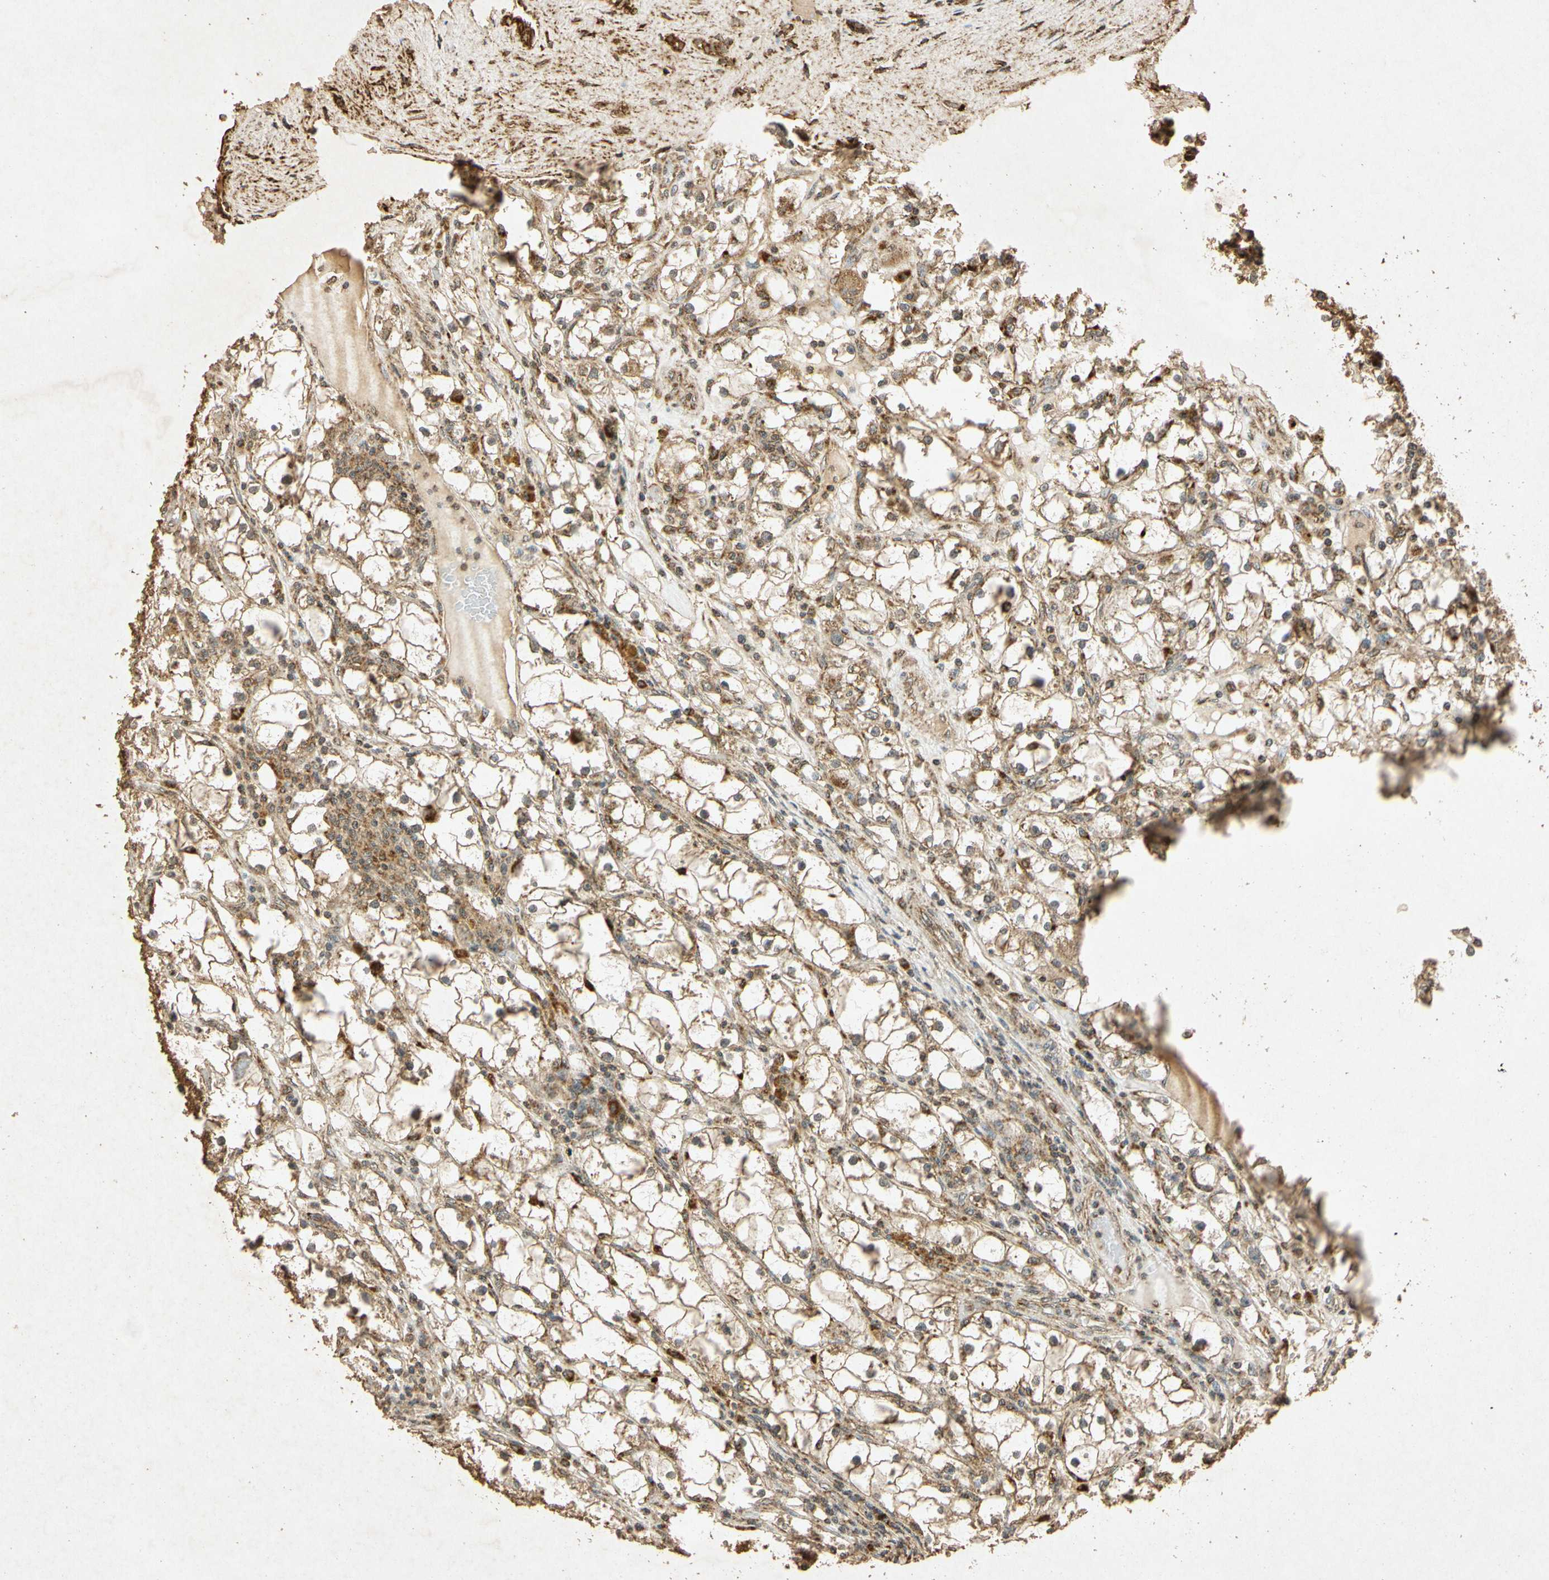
{"staining": {"intensity": "moderate", "quantity": ">75%", "location": "cytoplasmic/membranous"}, "tissue": "renal cancer", "cell_type": "Tumor cells", "image_type": "cancer", "snomed": [{"axis": "morphology", "description": "Adenocarcinoma, NOS"}, {"axis": "topography", "description": "Kidney"}], "caption": "Renal adenocarcinoma was stained to show a protein in brown. There is medium levels of moderate cytoplasmic/membranous expression in about >75% of tumor cells. (brown staining indicates protein expression, while blue staining denotes nuclei).", "gene": "PRDX3", "patient": {"sex": "male", "age": 56}}